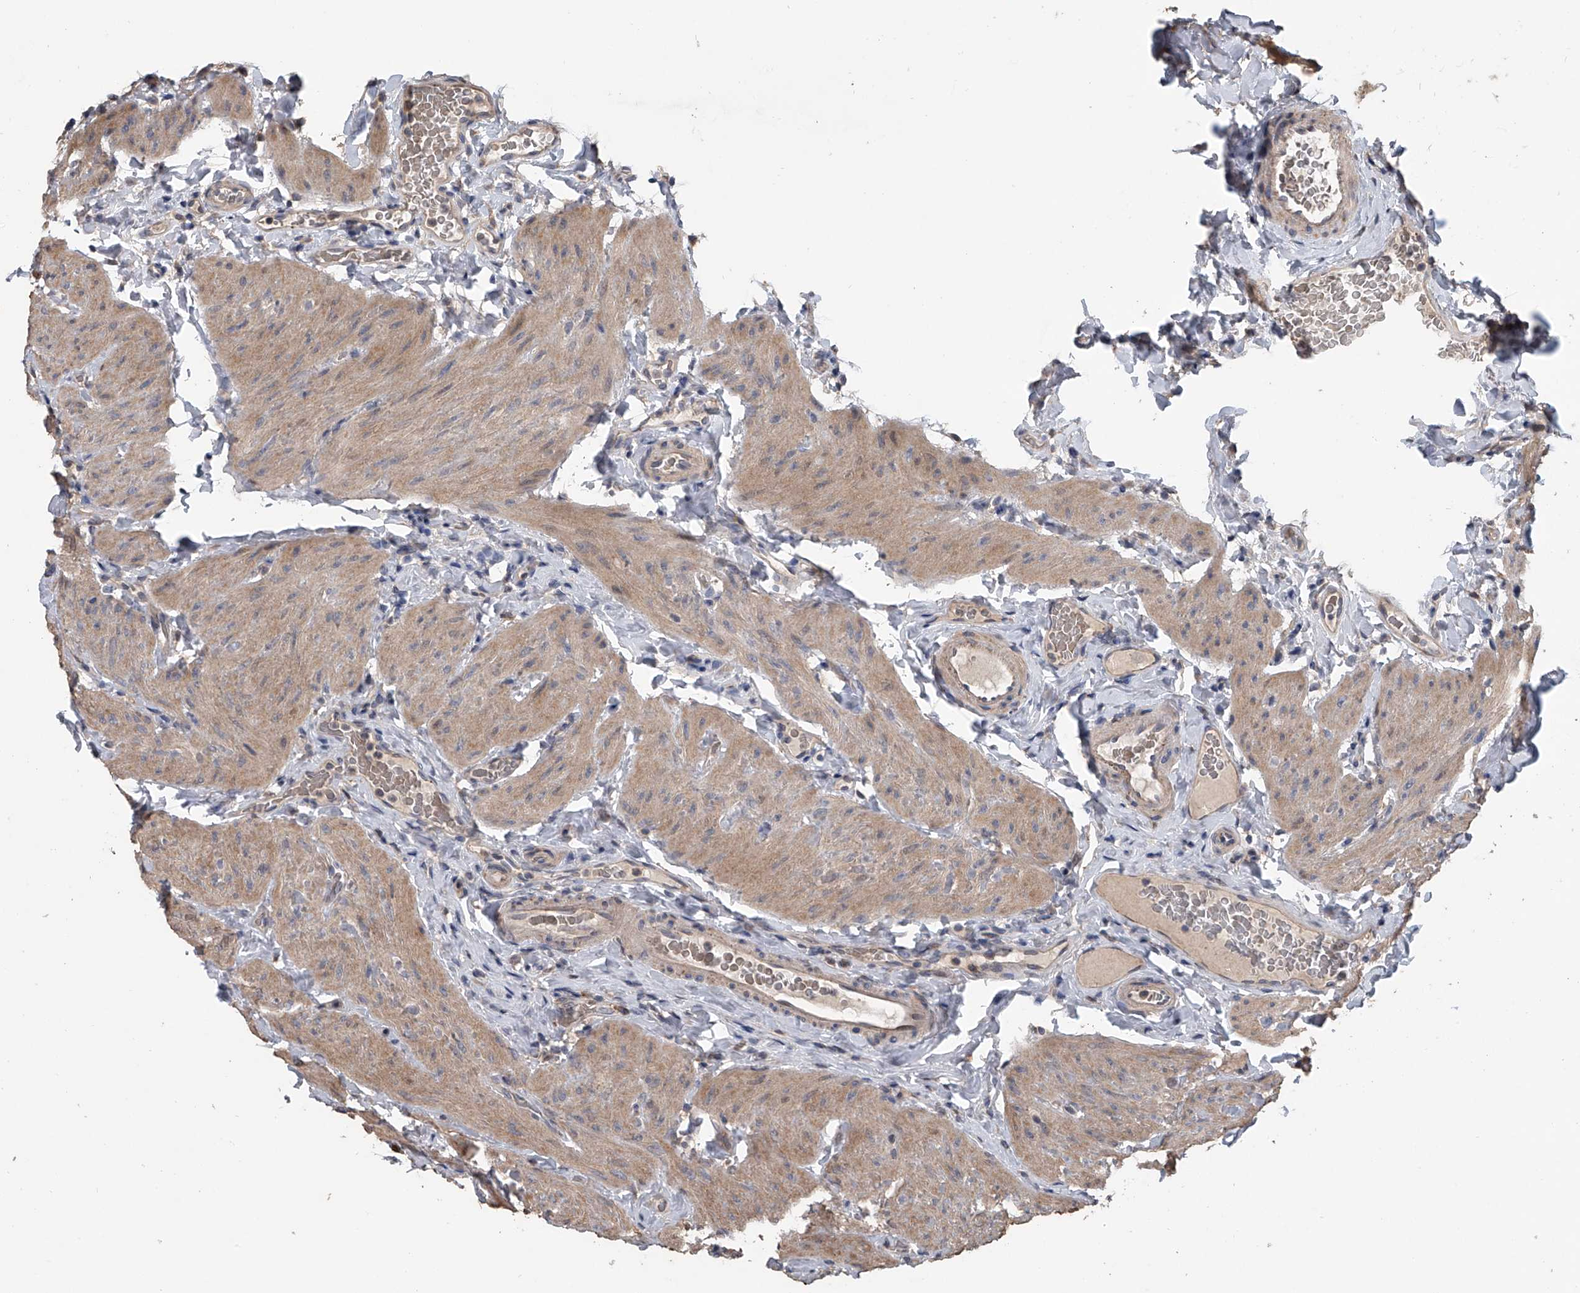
{"staining": {"intensity": "moderate", "quantity": ">75%", "location": "cytoplasmic/membranous"}, "tissue": "gallbladder", "cell_type": "Glandular cells", "image_type": "normal", "snomed": [{"axis": "morphology", "description": "Normal tissue, NOS"}, {"axis": "topography", "description": "Gallbladder"}], "caption": "High-magnification brightfield microscopy of unremarkable gallbladder stained with DAB (3,3'-diaminobenzidine) (brown) and counterstained with hematoxylin (blue). glandular cells exhibit moderate cytoplasmic/membranous positivity is appreciated in about>75% of cells. The staining was performed using DAB to visualize the protein expression in brown, while the nuclei were stained in blue with hematoxylin (Magnification: 20x).", "gene": "DOCK9", "patient": {"sex": "female", "age": 30}}